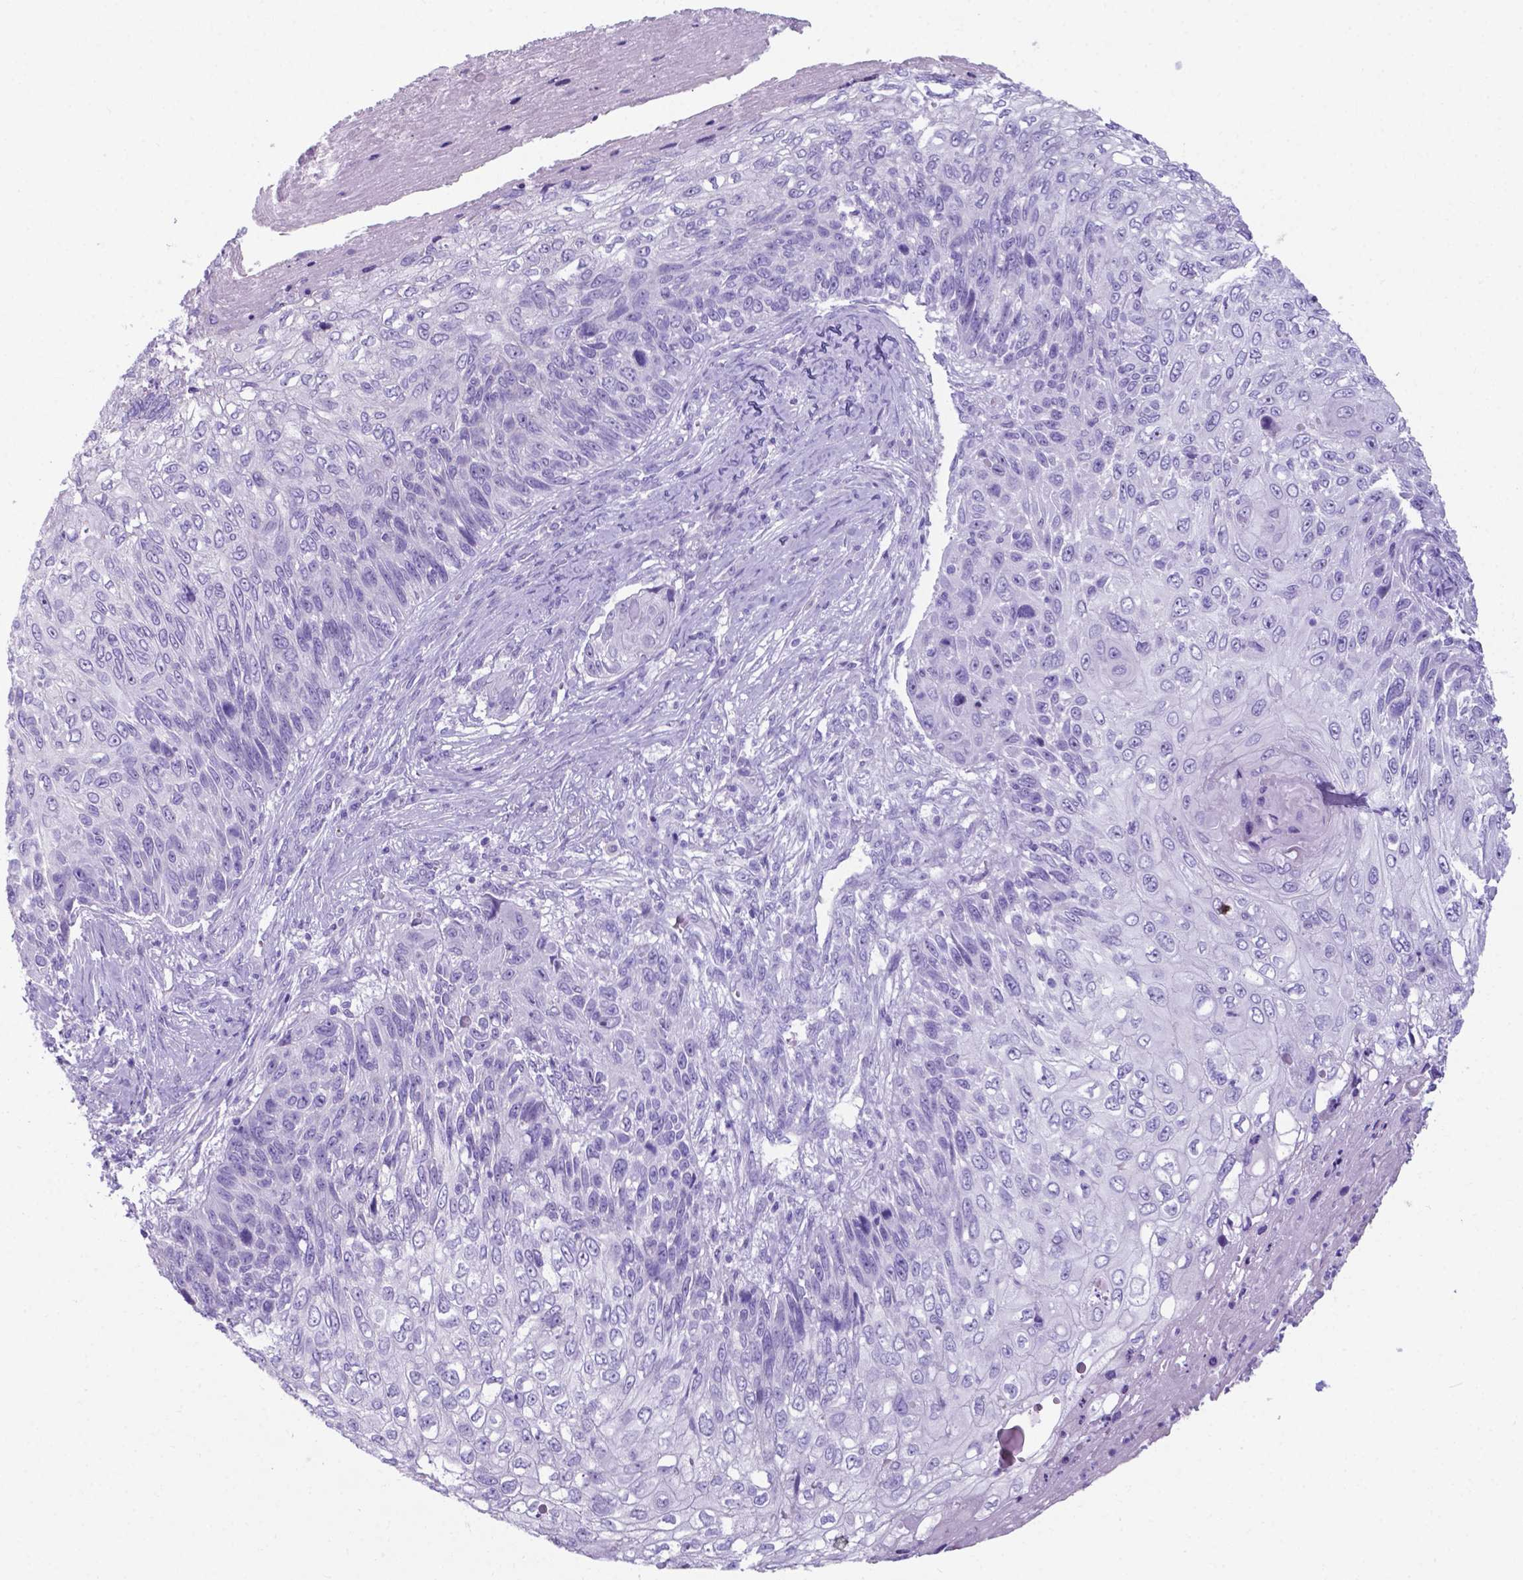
{"staining": {"intensity": "negative", "quantity": "none", "location": "none"}, "tissue": "skin cancer", "cell_type": "Tumor cells", "image_type": "cancer", "snomed": [{"axis": "morphology", "description": "Squamous cell carcinoma, NOS"}, {"axis": "topography", "description": "Skin"}], "caption": "Immunohistochemistry (IHC) photomicrograph of squamous cell carcinoma (skin) stained for a protein (brown), which exhibits no positivity in tumor cells.", "gene": "AP5B1", "patient": {"sex": "male", "age": 92}}